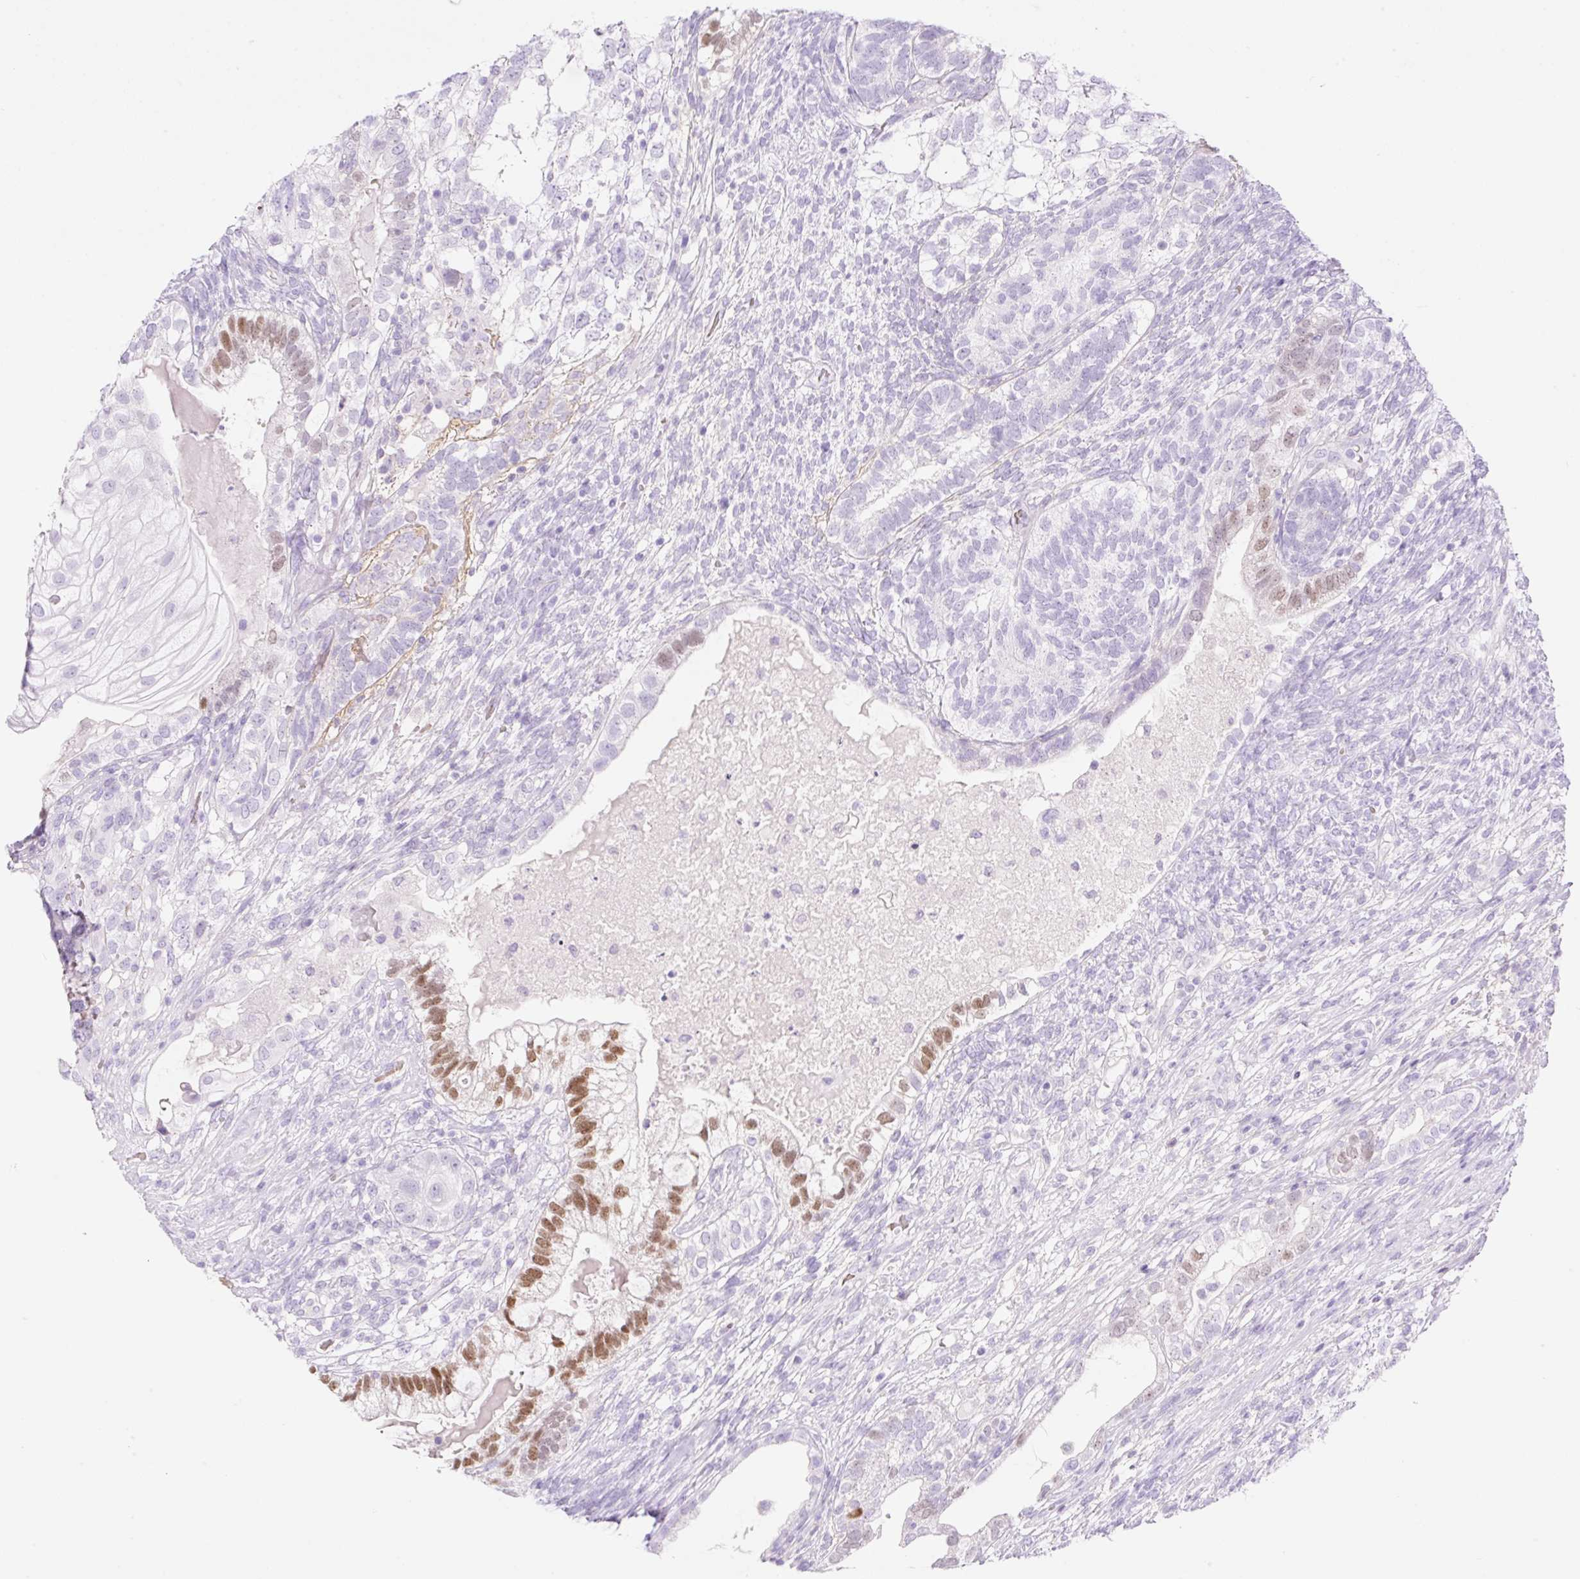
{"staining": {"intensity": "moderate", "quantity": "<25%", "location": "nuclear"}, "tissue": "testis cancer", "cell_type": "Tumor cells", "image_type": "cancer", "snomed": [{"axis": "morphology", "description": "Seminoma, NOS"}, {"axis": "morphology", "description": "Carcinoma, Embryonal, NOS"}, {"axis": "topography", "description": "Testis"}], "caption": "Immunohistochemical staining of human testis cancer (seminoma) displays low levels of moderate nuclear protein staining in about <25% of tumor cells.", "gene": "CDX1", "patient": {"sex": "male", "age": 41}}